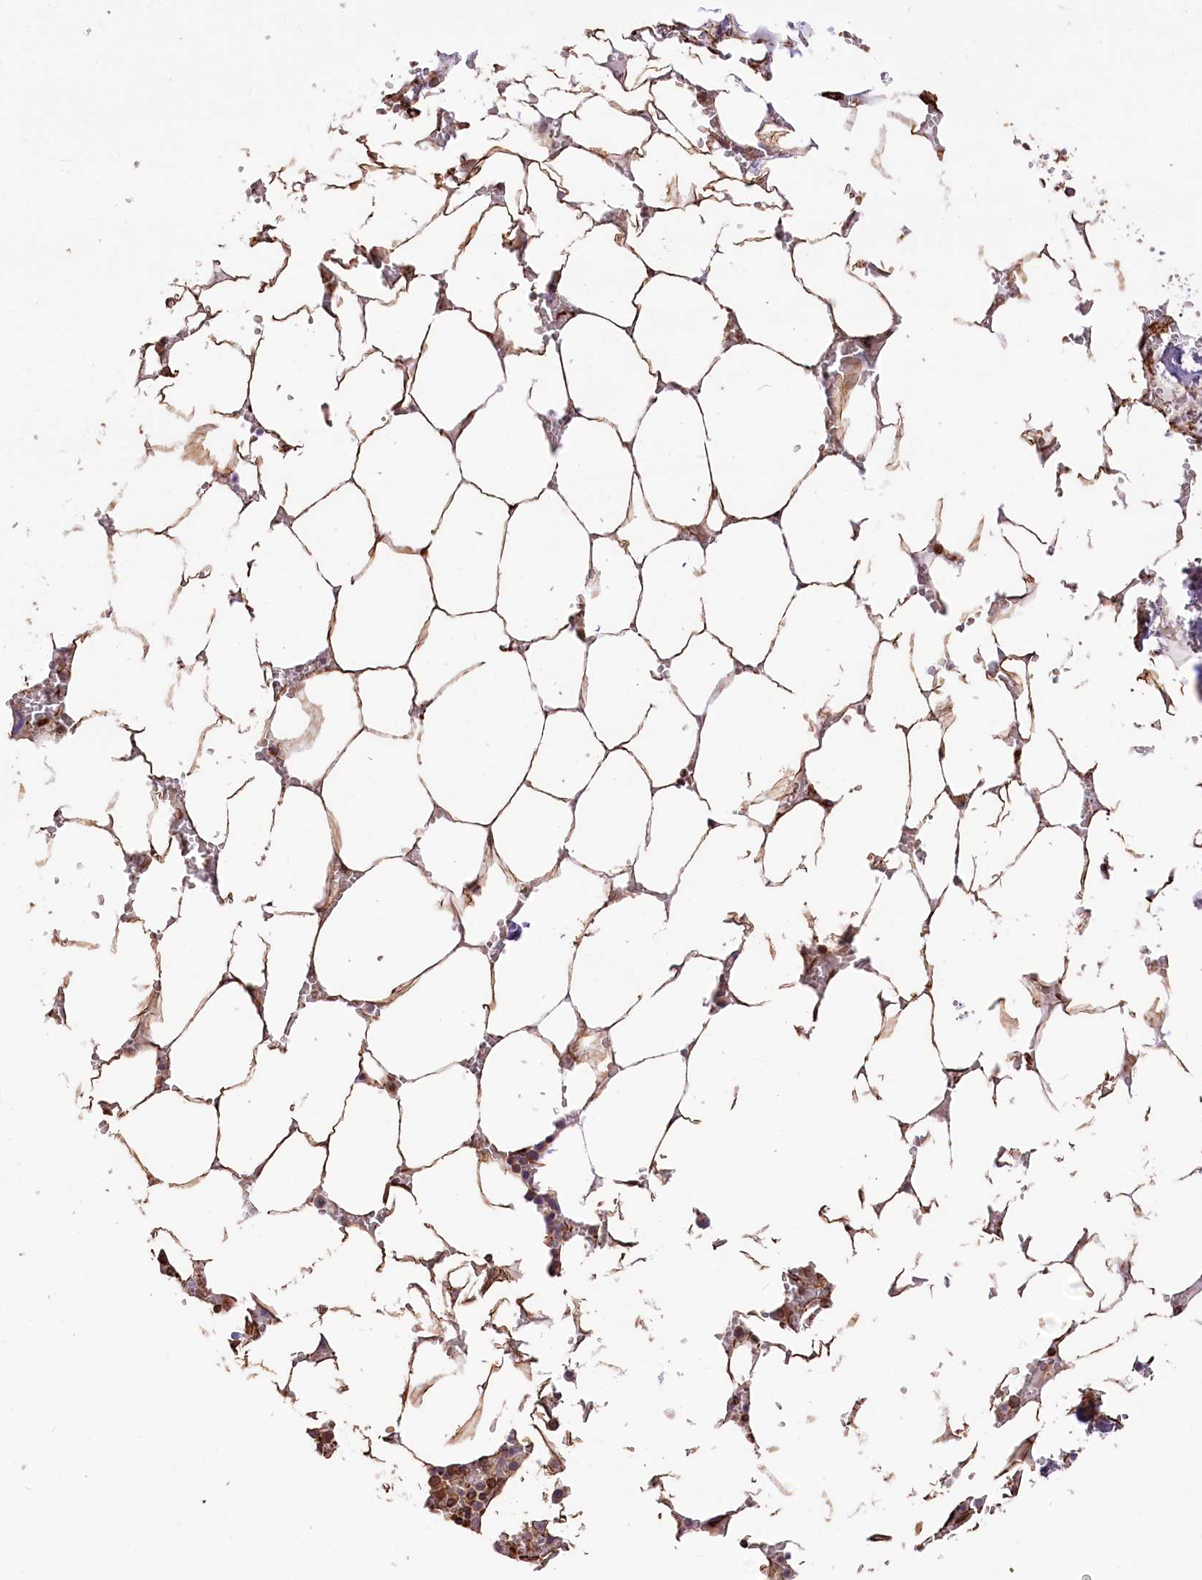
{"staining": {"intensity": "moderate", "quantity": "25%-75%", "location": "cytoplasmic/membranous"}, "tissue": "bone marrow", "cell_type": "Hematopoietic cells", "image_type": "normal", "snomed": [{"axis": "morphology", "description": "Normal tissue, NOS"}, {"axis": "topography", "description": "Bone marrow"}], "caption": "Bone marrow stained with DAB (3,3'-diaminobenzidine) IHC exhibits medium levels of moderate cytoplasmic/membranous staining in about 25%-75% of hematopoietic cells.", "gene": "TTC1", "patient": {"sex": "male", "age": 70}}